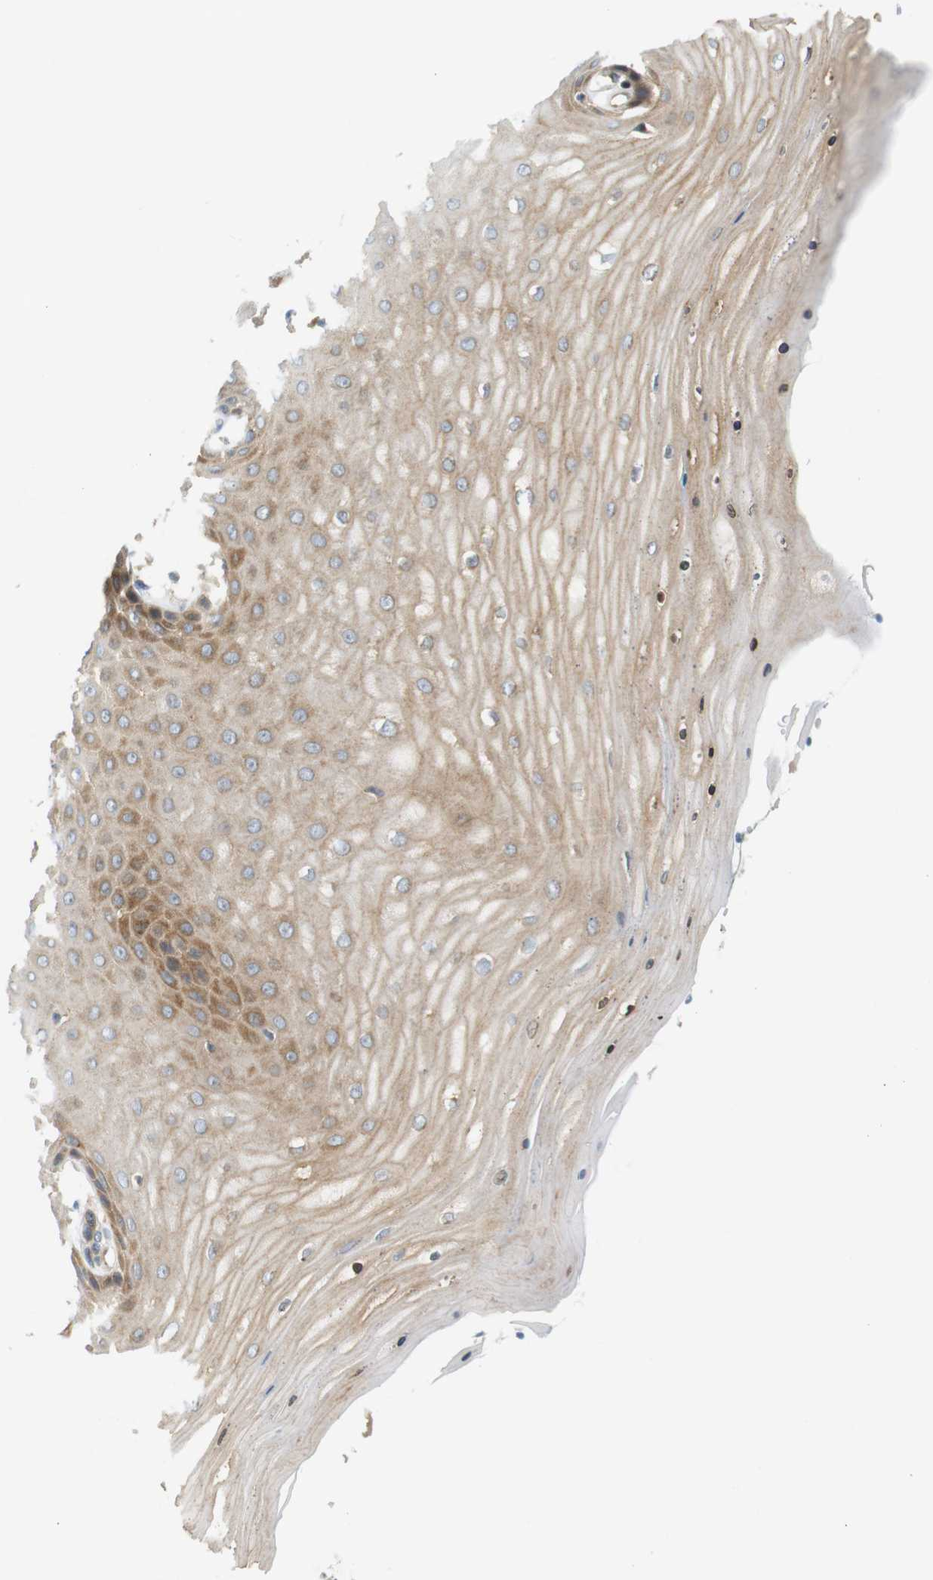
{"staining": {"intensity": "moderate", "quantity": ">75%", "location": "cytoplasmic/membranous"}, "tissue": "cervix", "cell_type": "Glandular cells", "image_type": "normal", "snomed": [{"axis": "morphology", "description": "Normal tissue, NOS"}, {"axis": "topography", "description": "Cervix"}], "caption": "Moderate cytoplasmic/membranous protein positivity is appreciated in approximately >75% of glandular cells in cervix.", "gene": "SH3GLB1", "patient": {"sex": "female", "age": 55}}